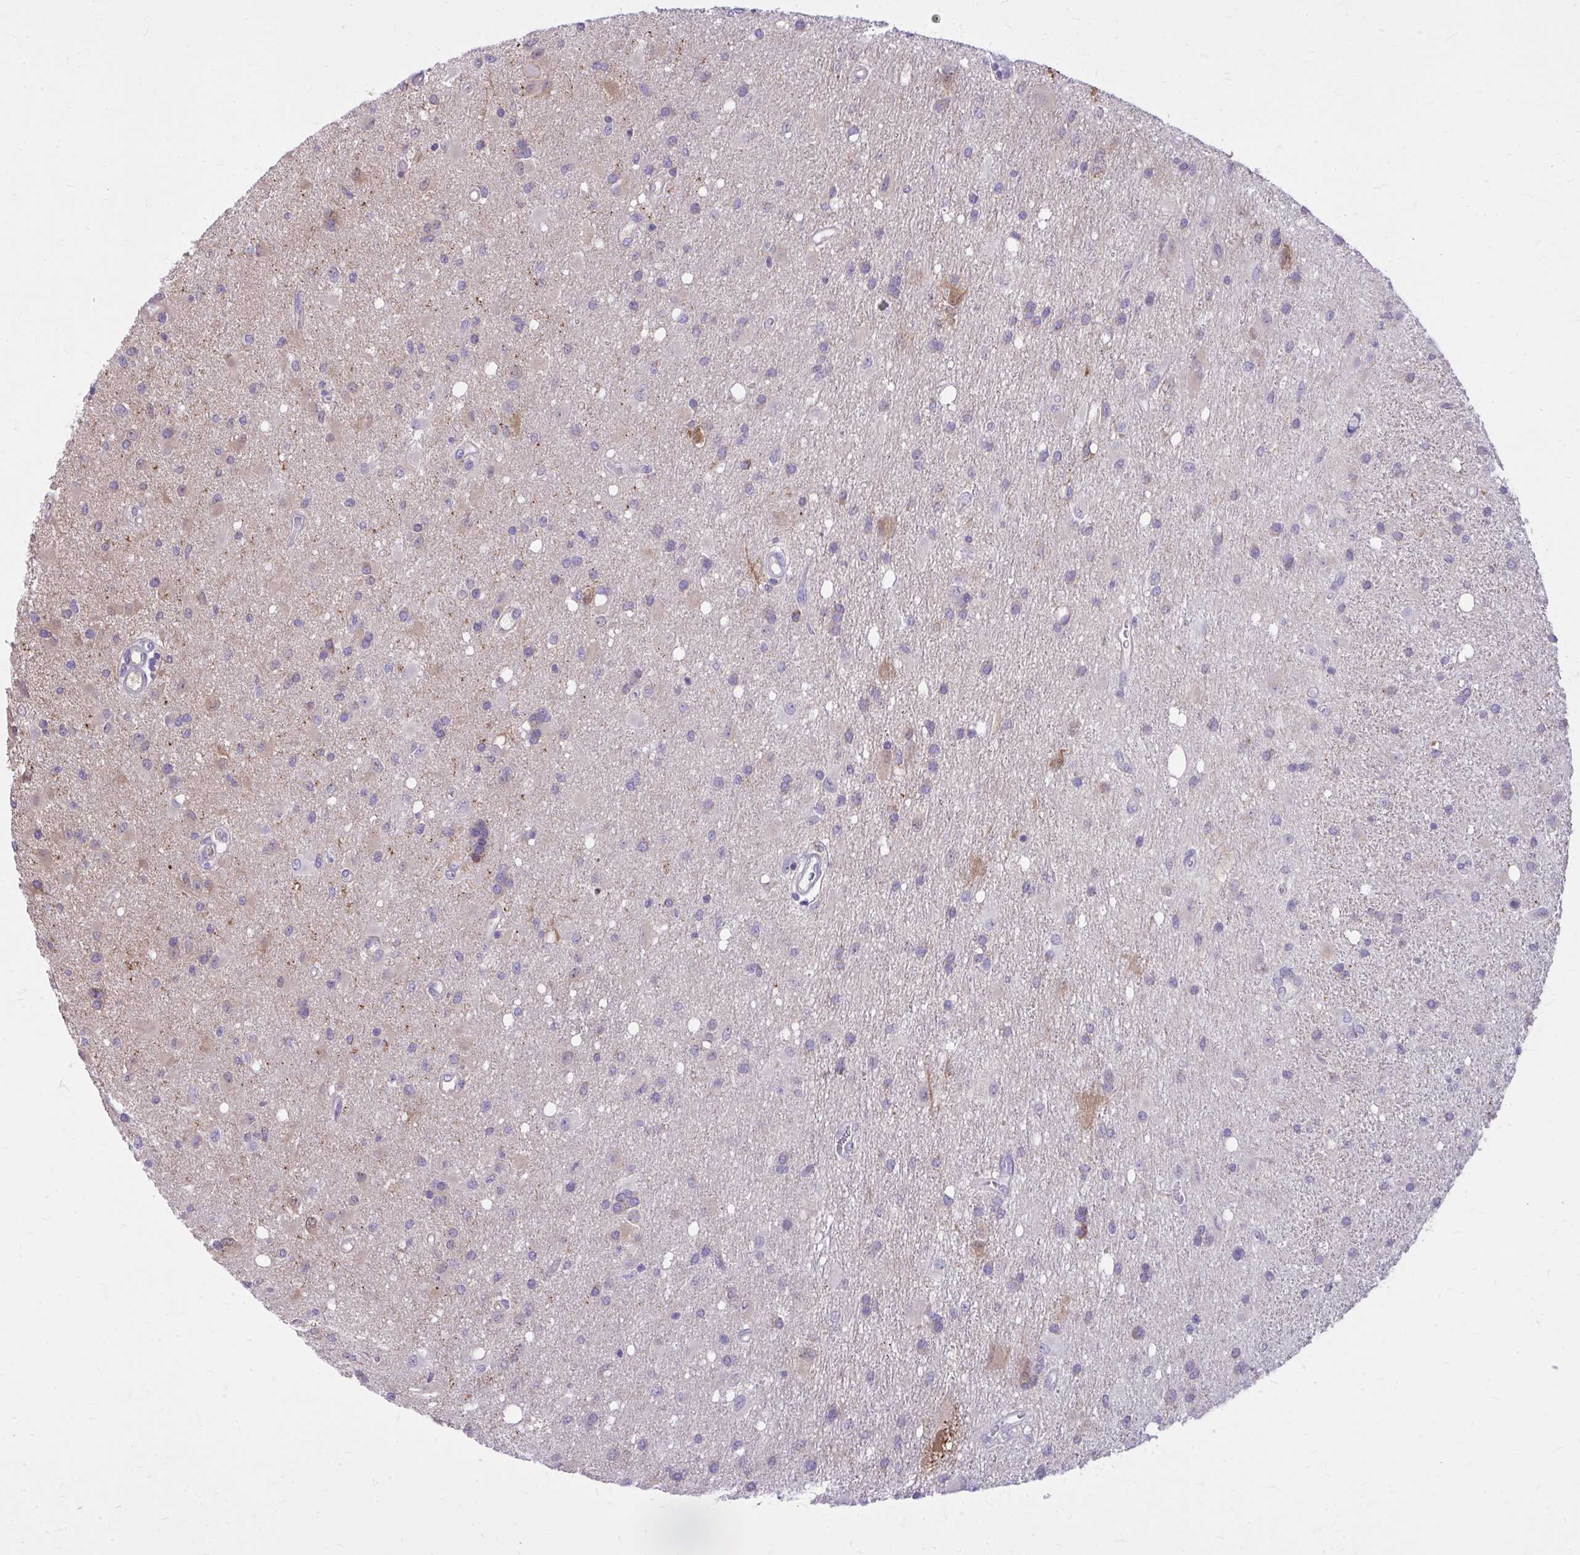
{"staining": {"intensity": "weak", "quantity": "<25%", "location": "cytoplasmic/membranous"}, "tissue": "glioma", "cell_type": "Tumor cells", "image_type": "cancer", "snomed": [{"axis": "morphology", "description": "Glioma, malignant, High grade"}, {"axis": "topography", "description": "Brain"}], "caption": "Immunohistochemistry (IHC) of glioma exhibits no positivity in tumor cells.", "gene": "NNMT", "patient": {"sex": "male", "age": 67}}